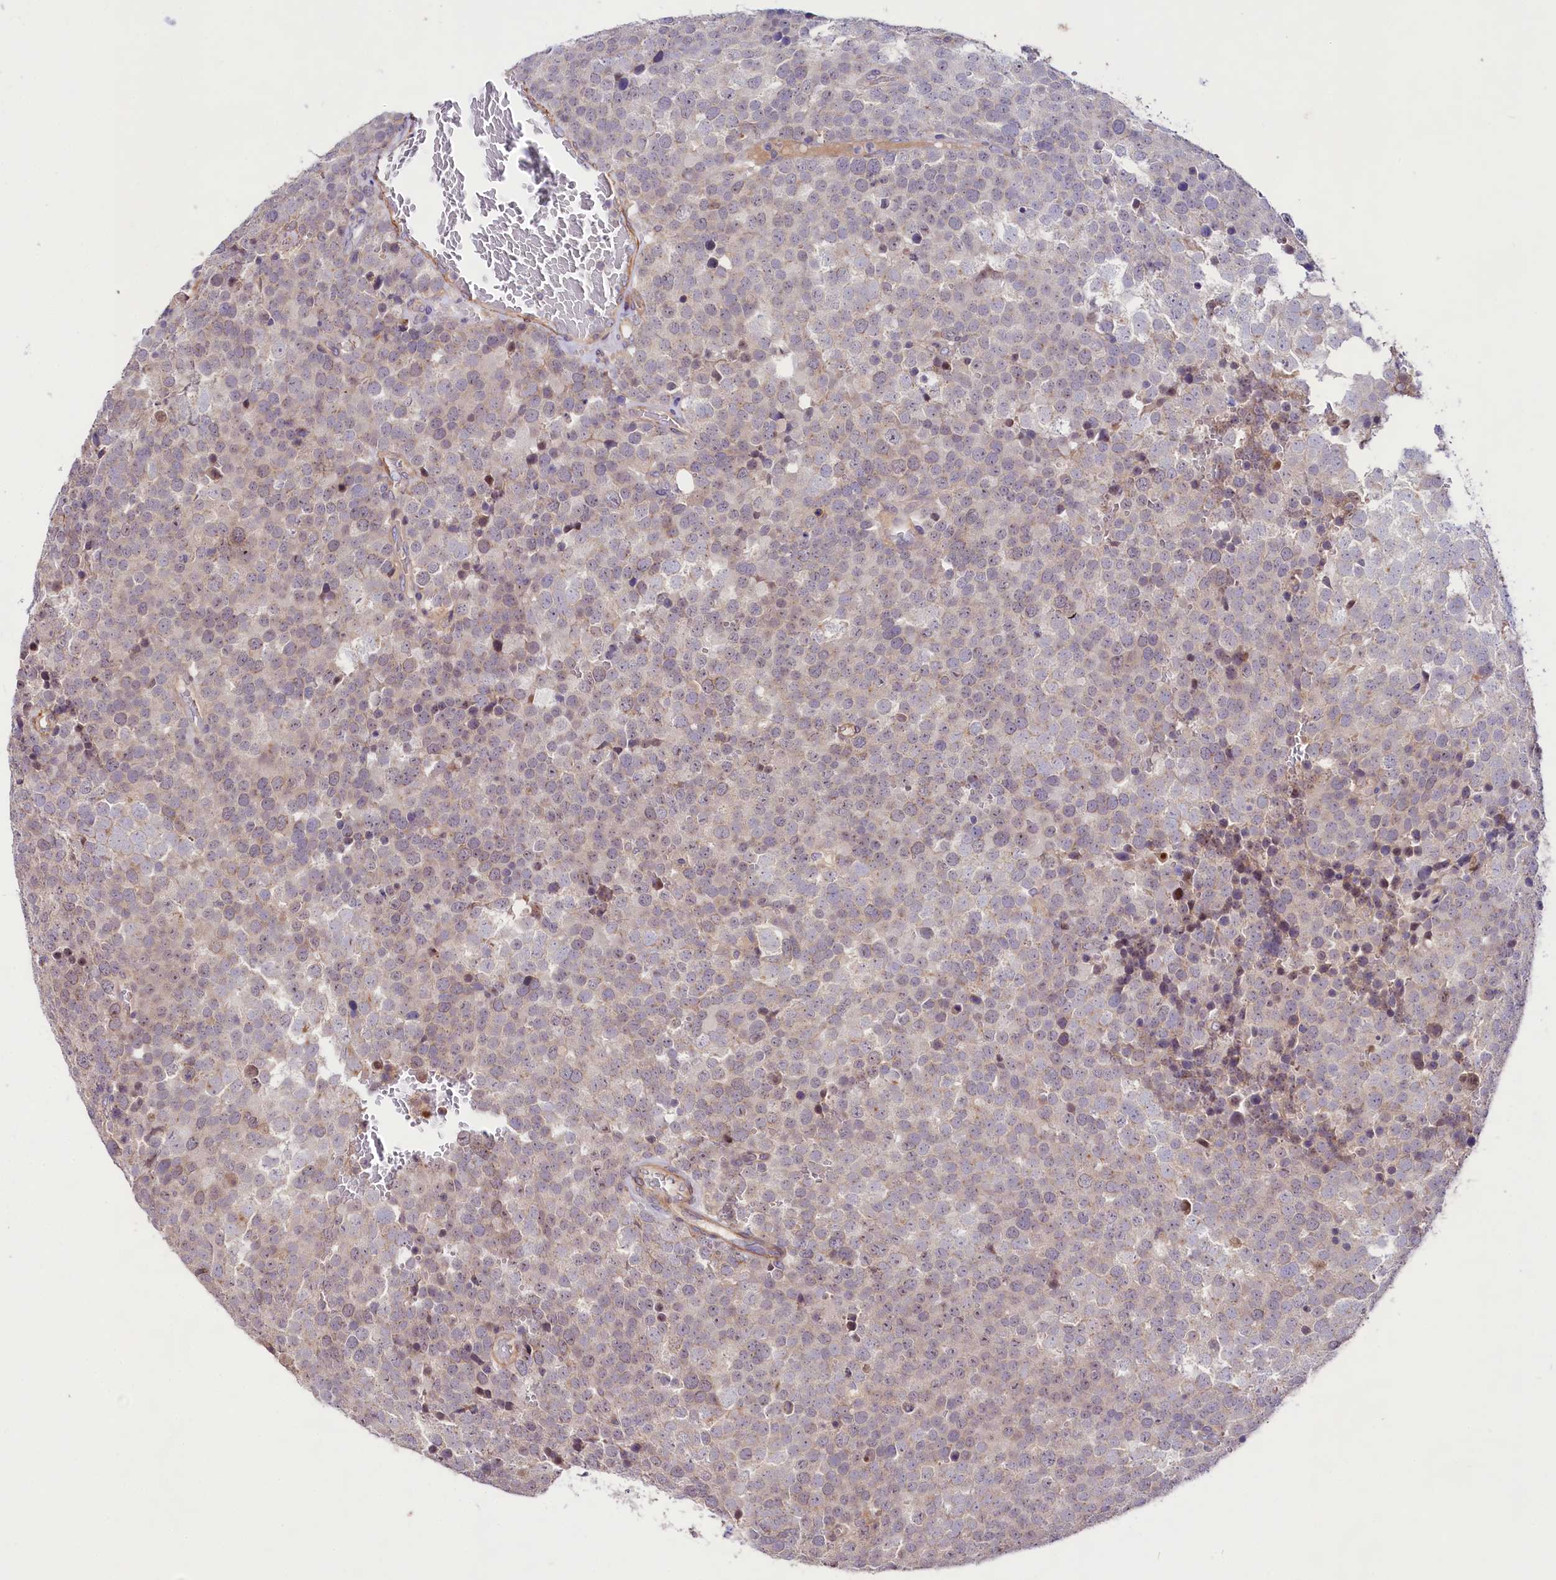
{"staining": {"intensity": "weak", "quantity": "<25%", "location": "cytoplasmic/membranous"}, "tissue": "testis cancer", "cell_type": "Tumor cells", "image_type": "cancer", "snomed": [{"axis": "morphology", "description": "Seminoma, NOS"}, {"axis": "topography", "description": "Testis"}], "caption": "This photomicrograph is of testis cancer stained with immunohistochemistry to label a protein in brown with the nuclei are counter-stained blue. There is no staining in tumor cells. (Immunohistochemistry, brightfield microscopy, high magnification).", "gene": "VPS11", "patient": {"sex": "male", "age": 71}}